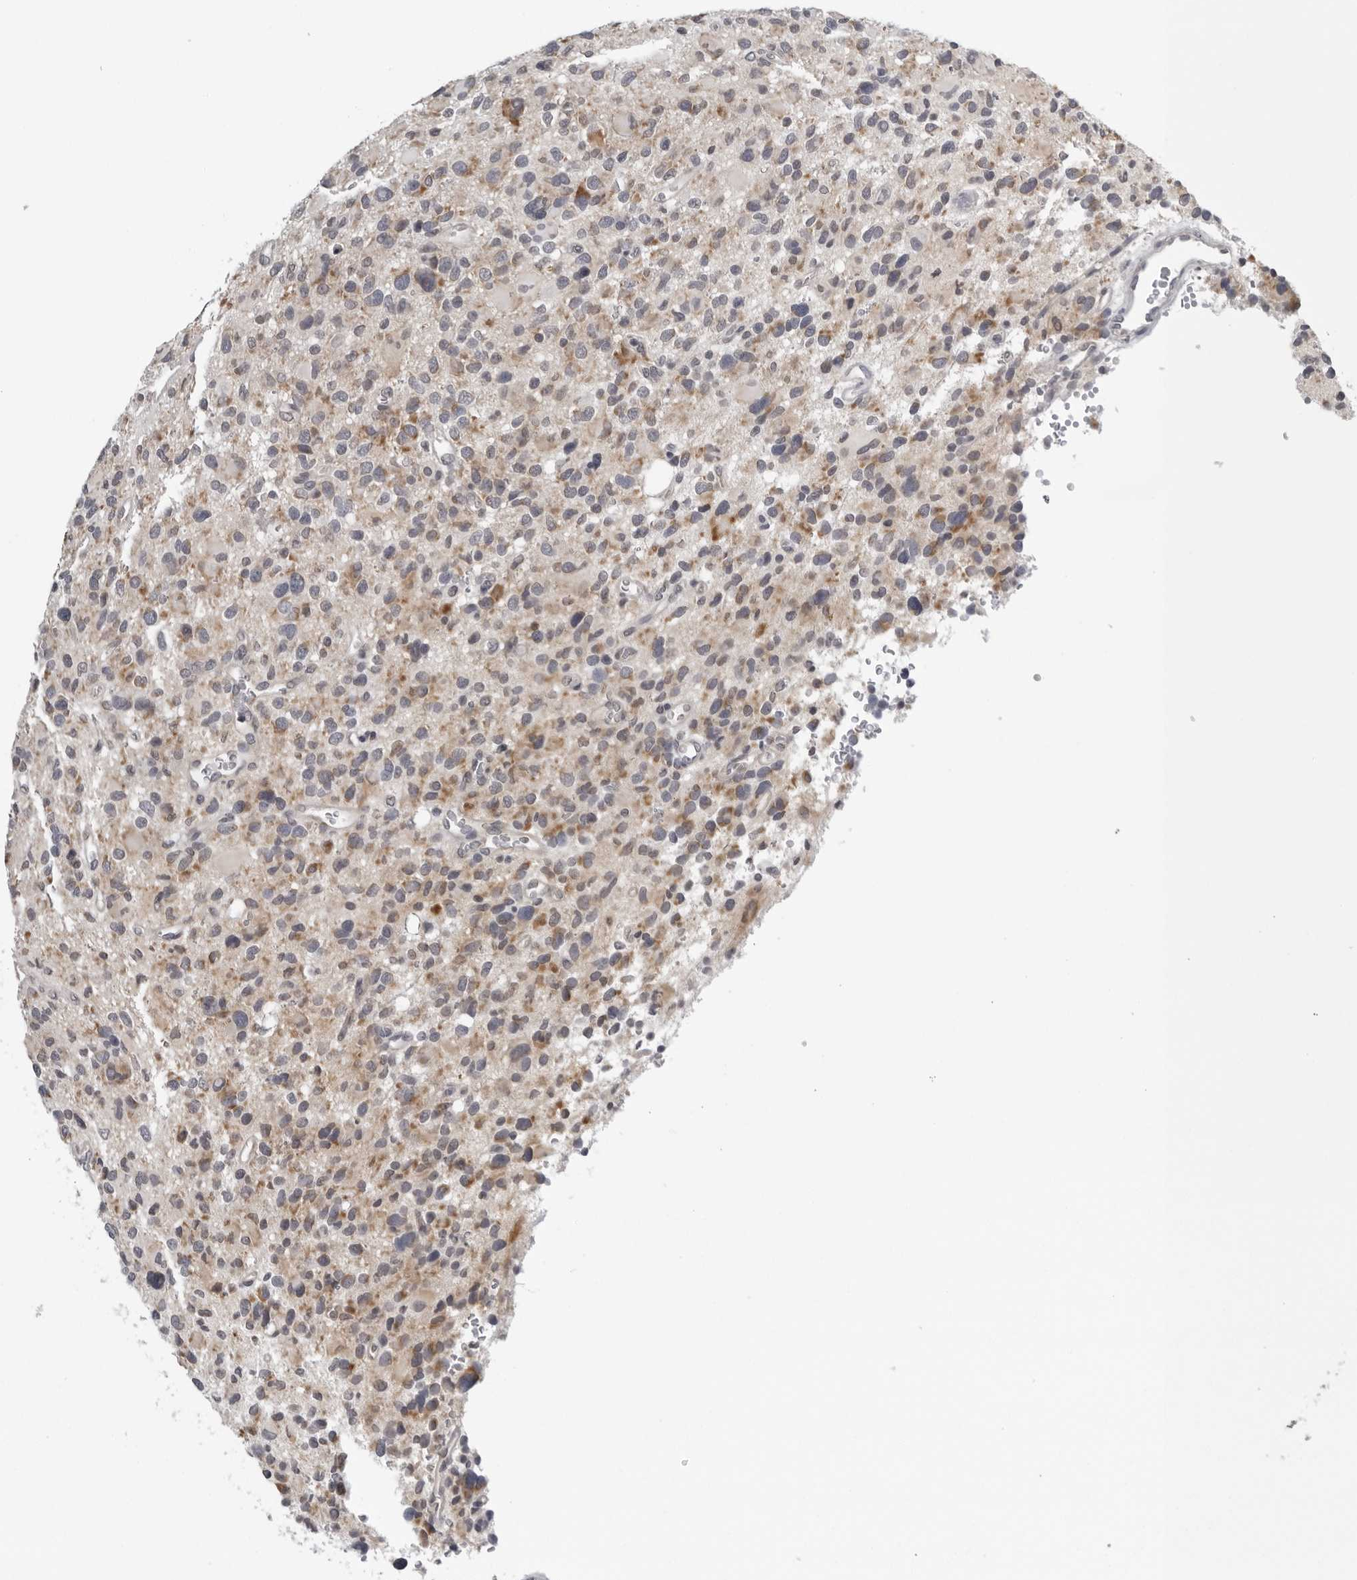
{"staining": {"intensity": "moderate", "quantity": "<25%", "location": "cytoplasmic/membranous"}, "tissue": "glioma", "cell_type": "Tumor cells", "image_type": "cancer", "snomed": [{"axis": "morphology", "description": "Glioma, malignant, High grade"}, {"axis": "topography", "description": "Brain"}], "caption": "Immunohistochemical staining of glioma reveals low levels of moderate cytoplasmic/membranous protein positivity in approximately <25% of tumor cells. (Stains: DAB (3,3'-diaminobenzidine) in brown, nuclei in blue, Microscopy: brightfield microscopy at high magnification).", "gene": "CPT2", "patient": {"sex": "male", "age": 48}}